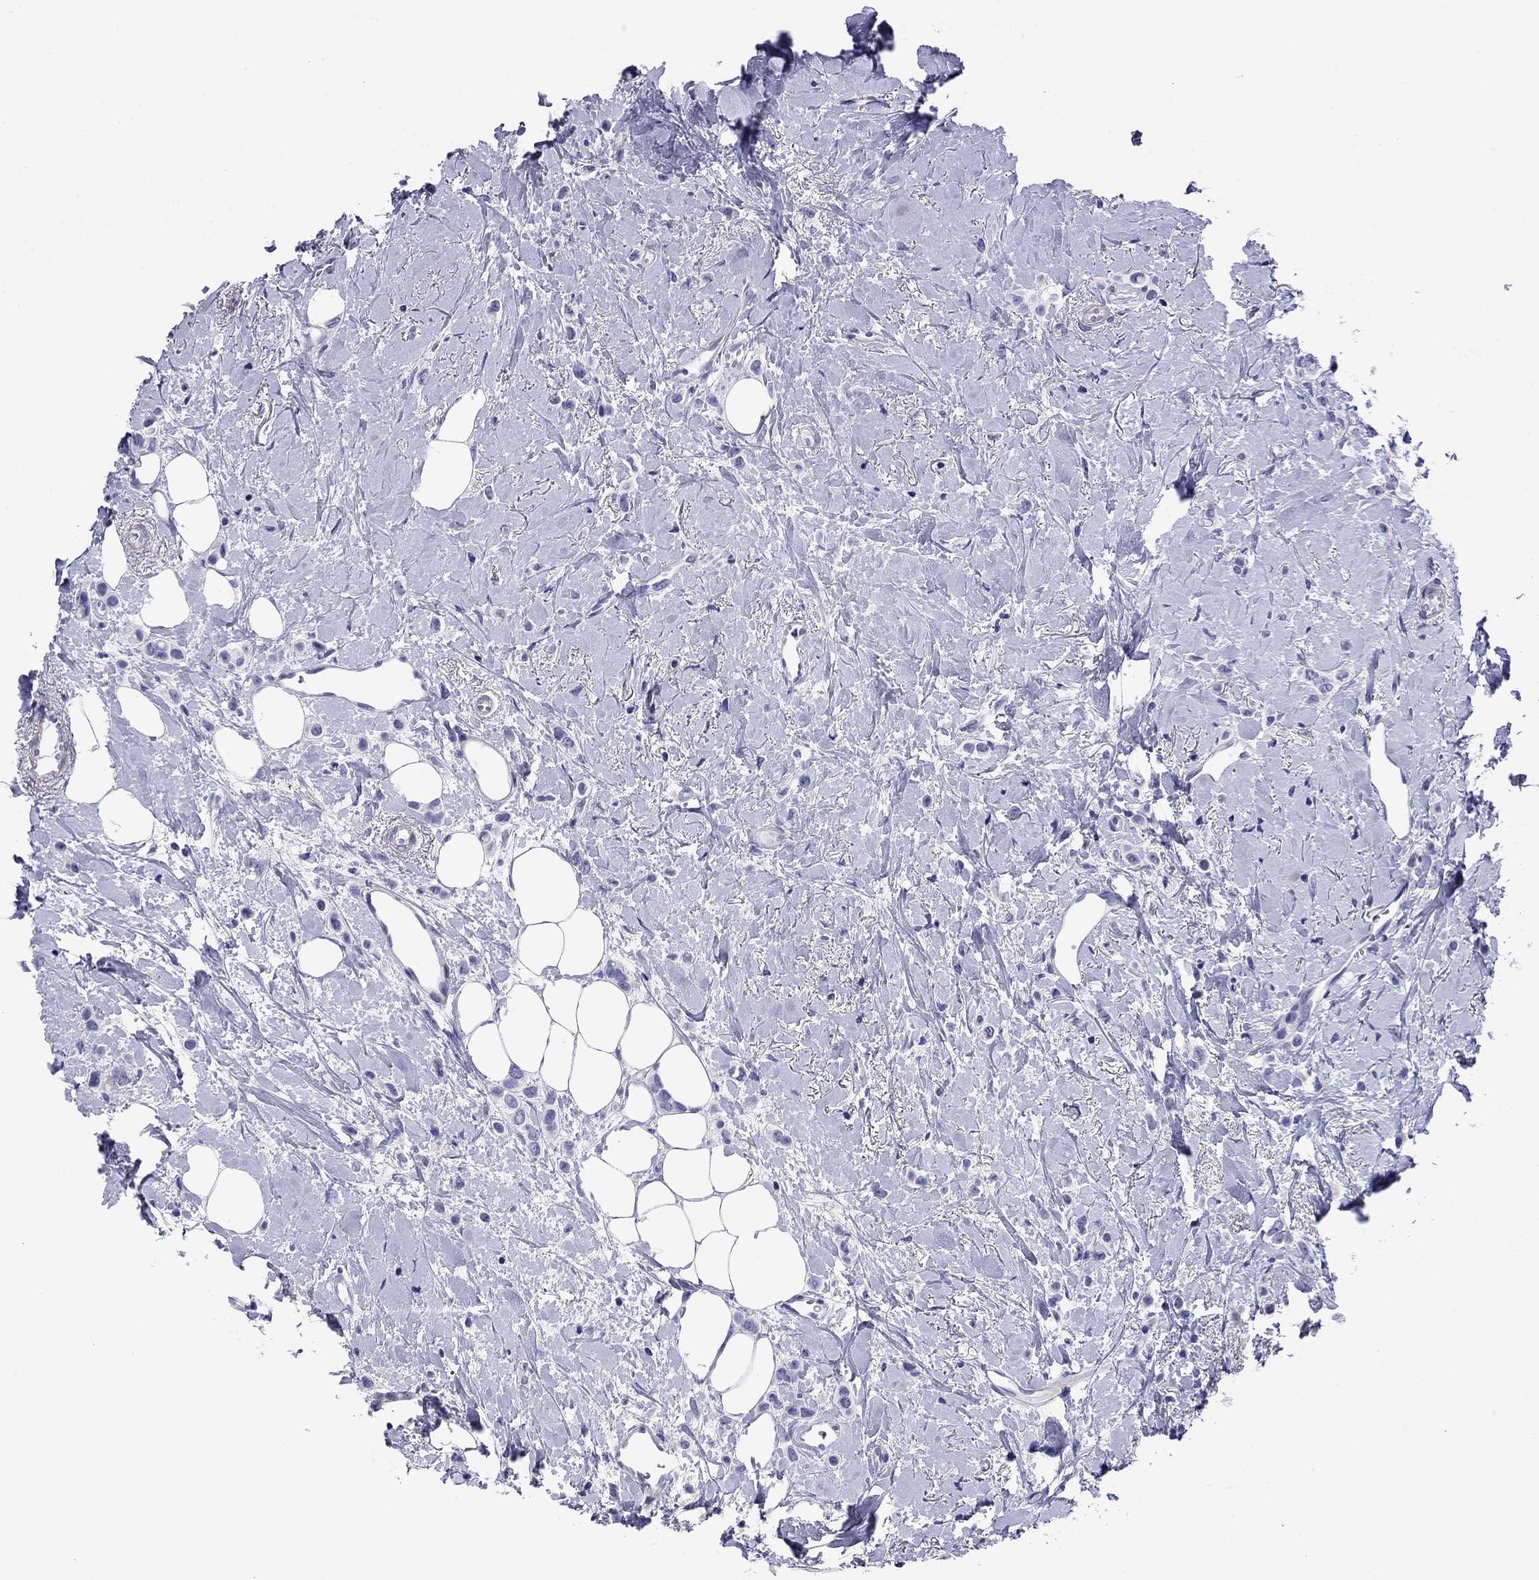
{"staining": {"intensity": "negative", "quantity": "none", "location": "none"}, "tissue": "breast cancer", "cell_type": "Tumor cells", "image_type": "cancer", "snomed": [{"axis": "morphology", "description": "Lobular carcinoma"}, {"axis": "topography", "description": "Breast"}], "caption": "The micrograph displays no significant staining in tumor cells of breast cancer (lobular carcinoma). The staining was performed using DAB (3,3'-diaminobenzidine) to visualize the protein expression in brown, while the nuclei were stained in blue with hematoxylin (Magnification: 20x).", "gene": "KIAA2012", "patient": {"sex": "female", "age": 66}}